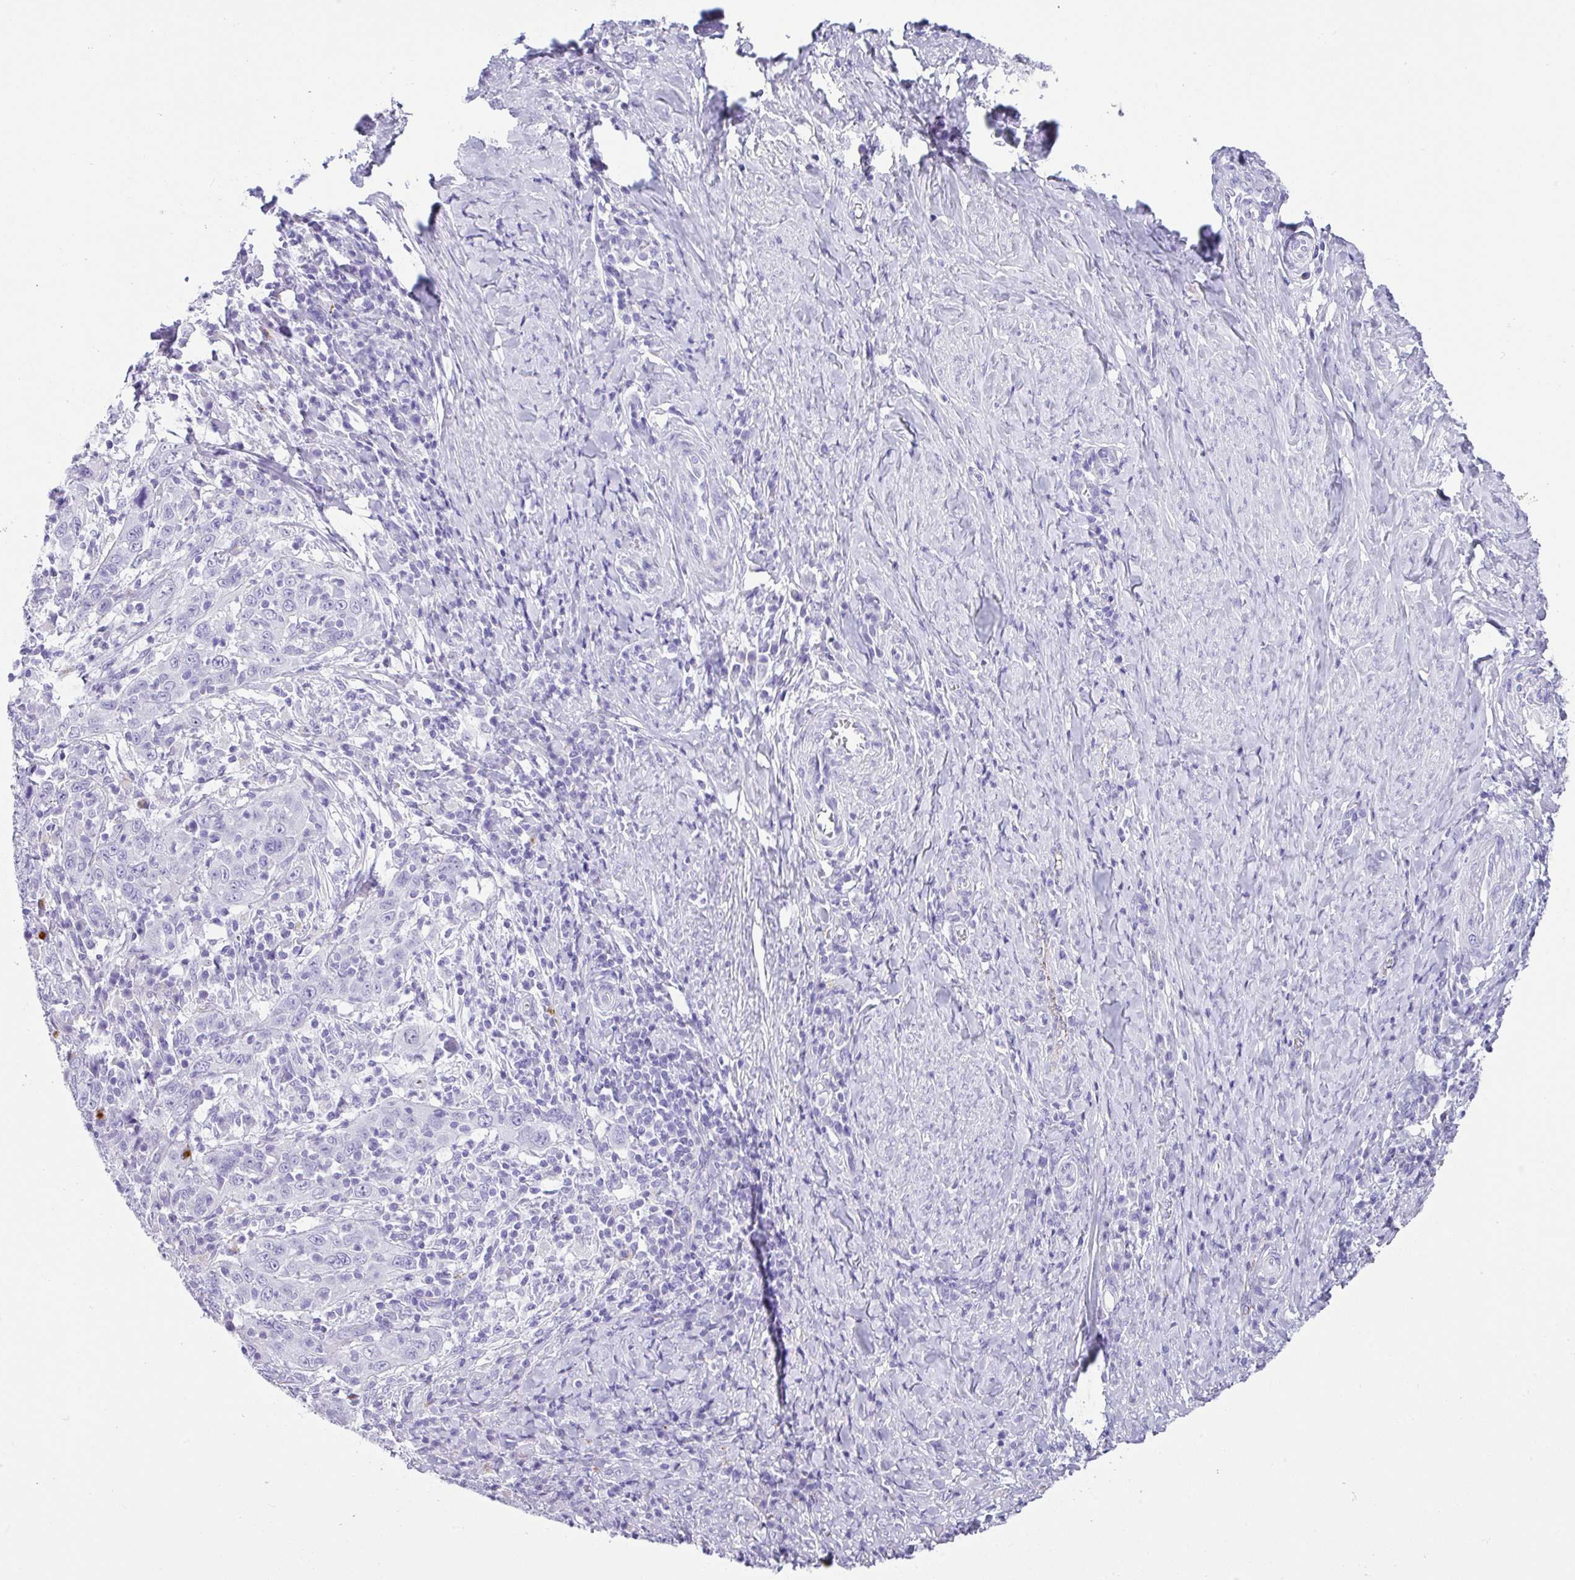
{"staining": {"intensity": "negative", "quantity": "none", "location": "none"}, "tissue": "cervical cancer", "cell_type": "Tumor cells", "image_type": "cancer", "snomed": [{"axis": "morphology", "description": "Squamous cell carcinoma, NOS"}, {"axis": "topography", "description": "Cervix"}], "caption": "The micrograph reveals no significant positivity in tumor cells of squamous cell carcinoma (cervical).", "gene": "ZG16", "patient": {"sex": "female", "age": 46}}